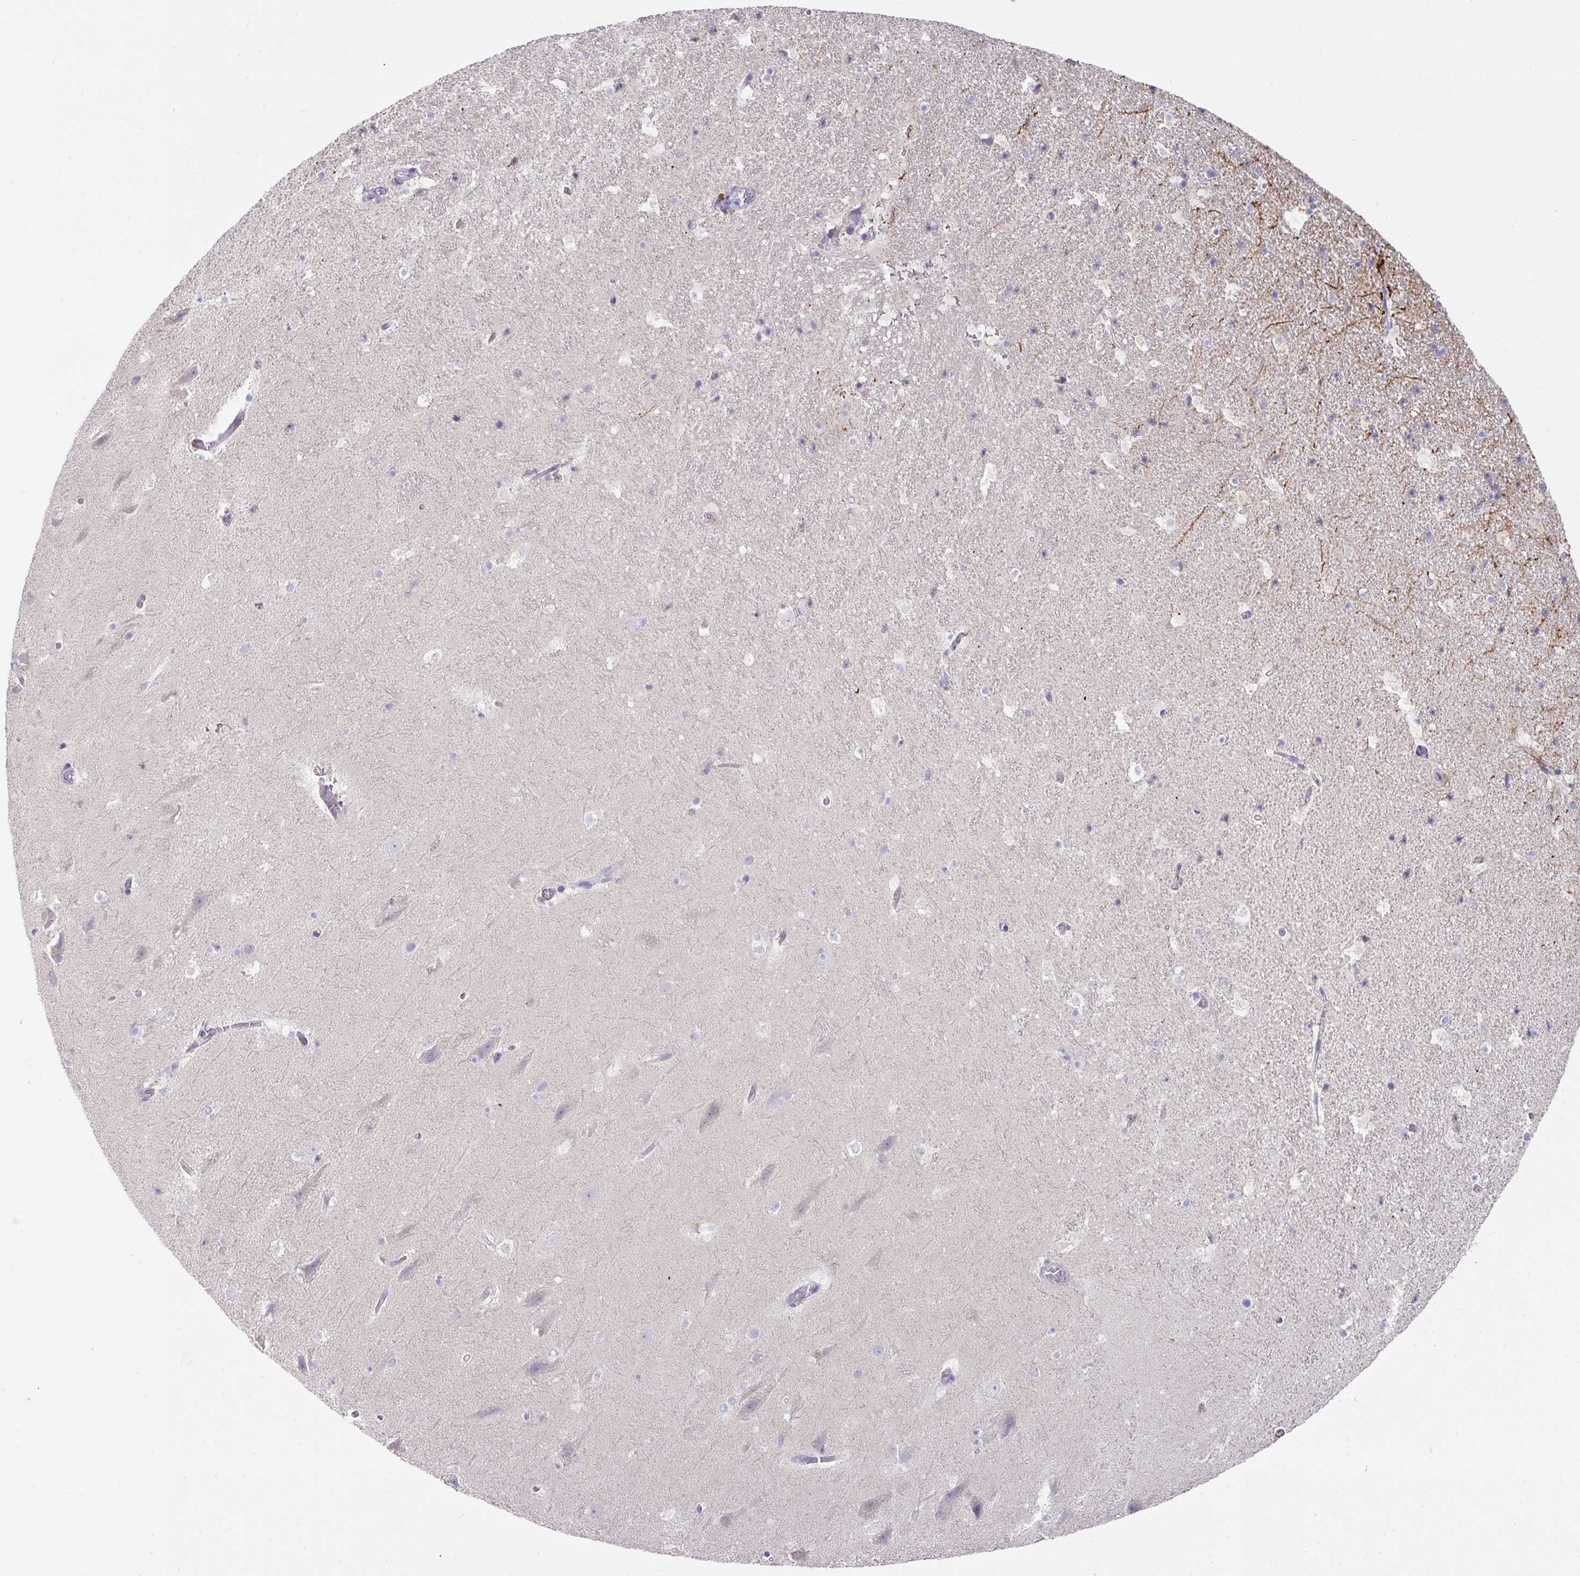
{"staining": {"intensity": "negative", "quantity": "none", "location": "none"}, "tissue": "hippocampus", "cell_type": "Glial cells", "image_type": "normal", "snomed": [{"axis": "morphology", "description": "Normal tissue, NOS"}, {"axis": "topography", "description": "Hippocampus"}], "caption": "This is an IHC histopathology image of benign human hippocampus. There is no positivity in glial cells.", "gene": "IL4R", "patient": {"sex": "male", "age": 37}}